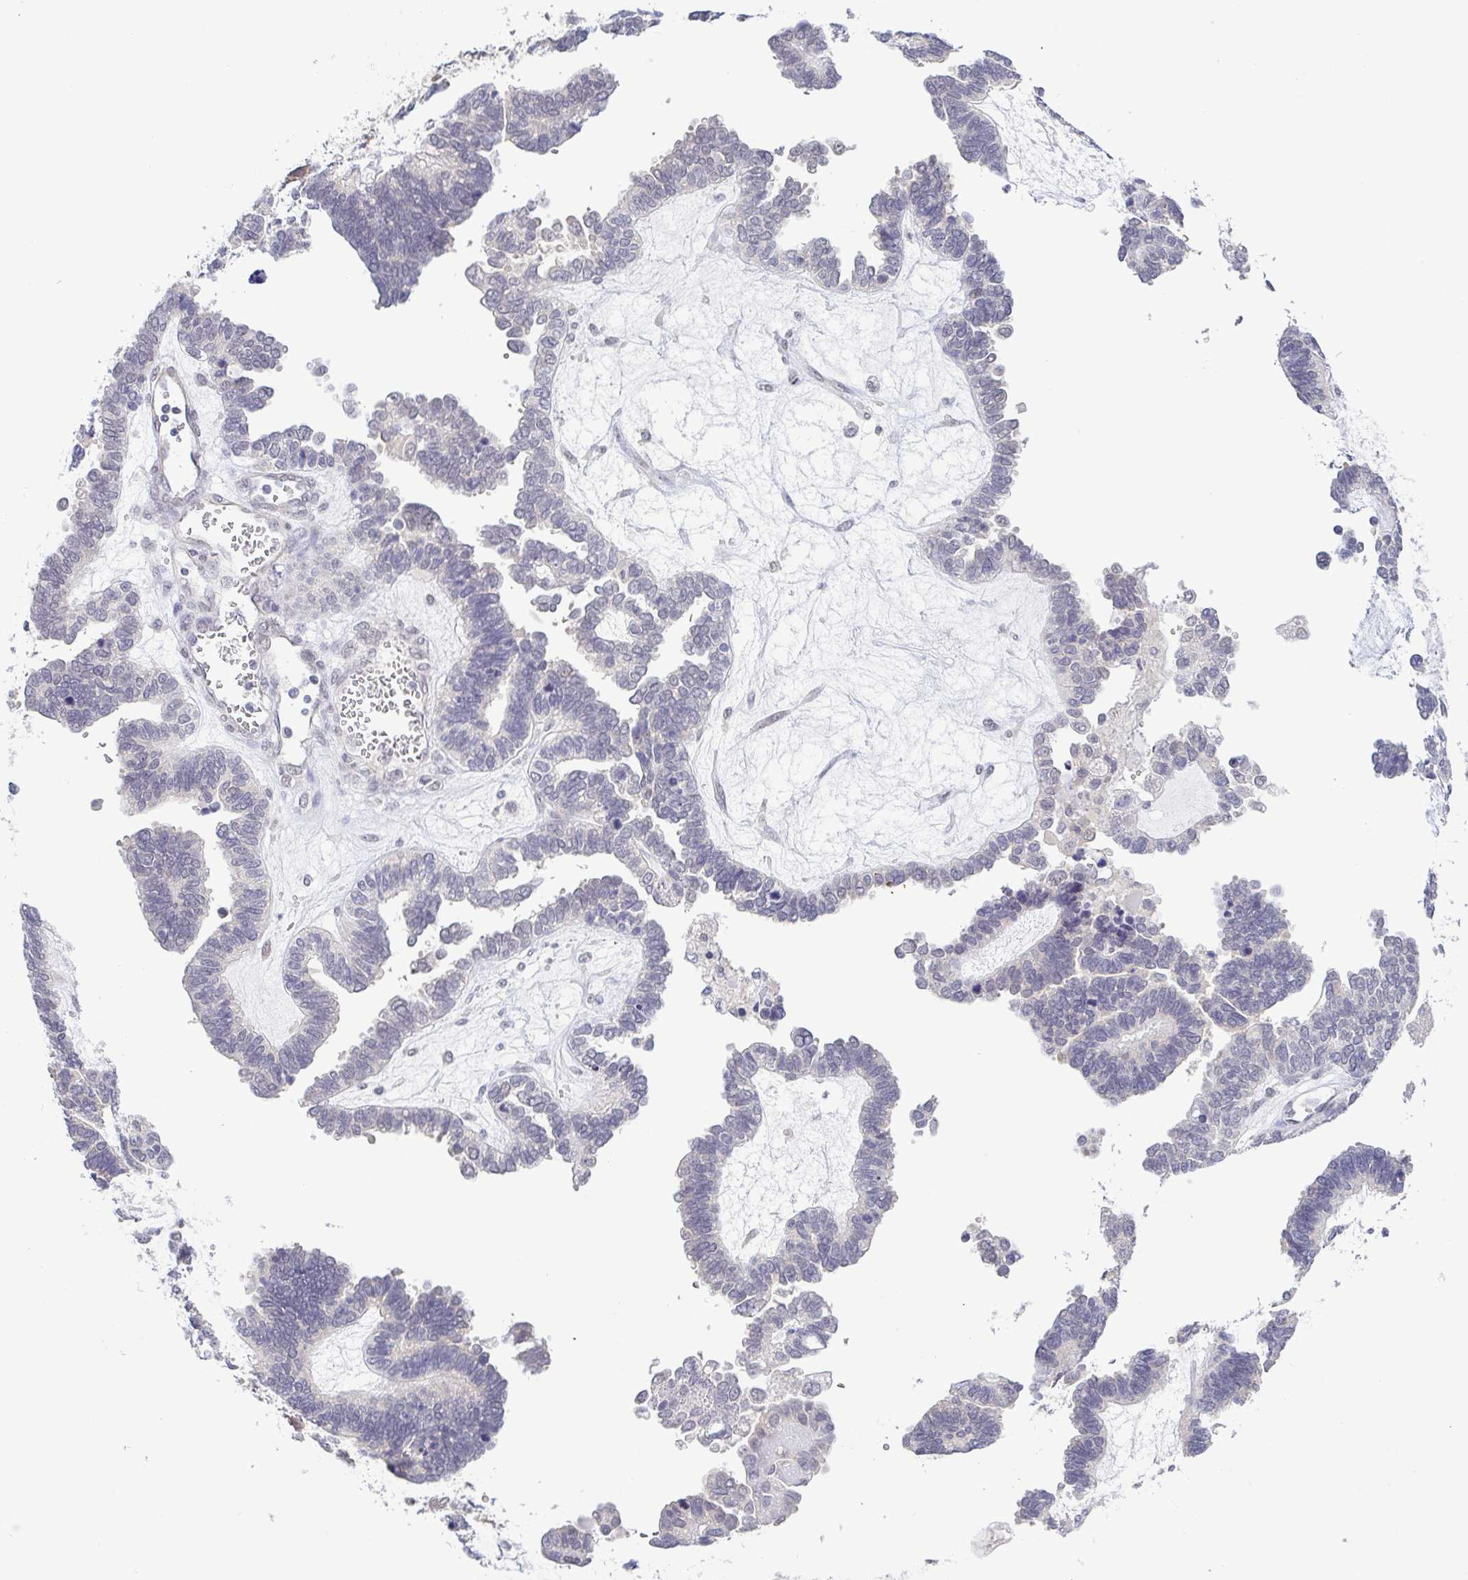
{"staining": {"intensity": "negative", "quantity": "none", "location": "none"}, "tissue": "ovarian cancer", "cell_type": "Tumor cells", "image_type": "cancer", "snomed": [{"axis": "morphology", "description": "Cystadenocarcinoma, serous, NOS"}, {"axis": "topography", "description": "Ovary"}], "caption": "A high-resolution micrograph shows immunohistochemistry (IHC) staining of ovarian cancer (serous cystadenocarcinoma), which shows no significant expression in tumor cells.", "gene": "HYPK", "patient": {"sex": "female", "age": 51}}